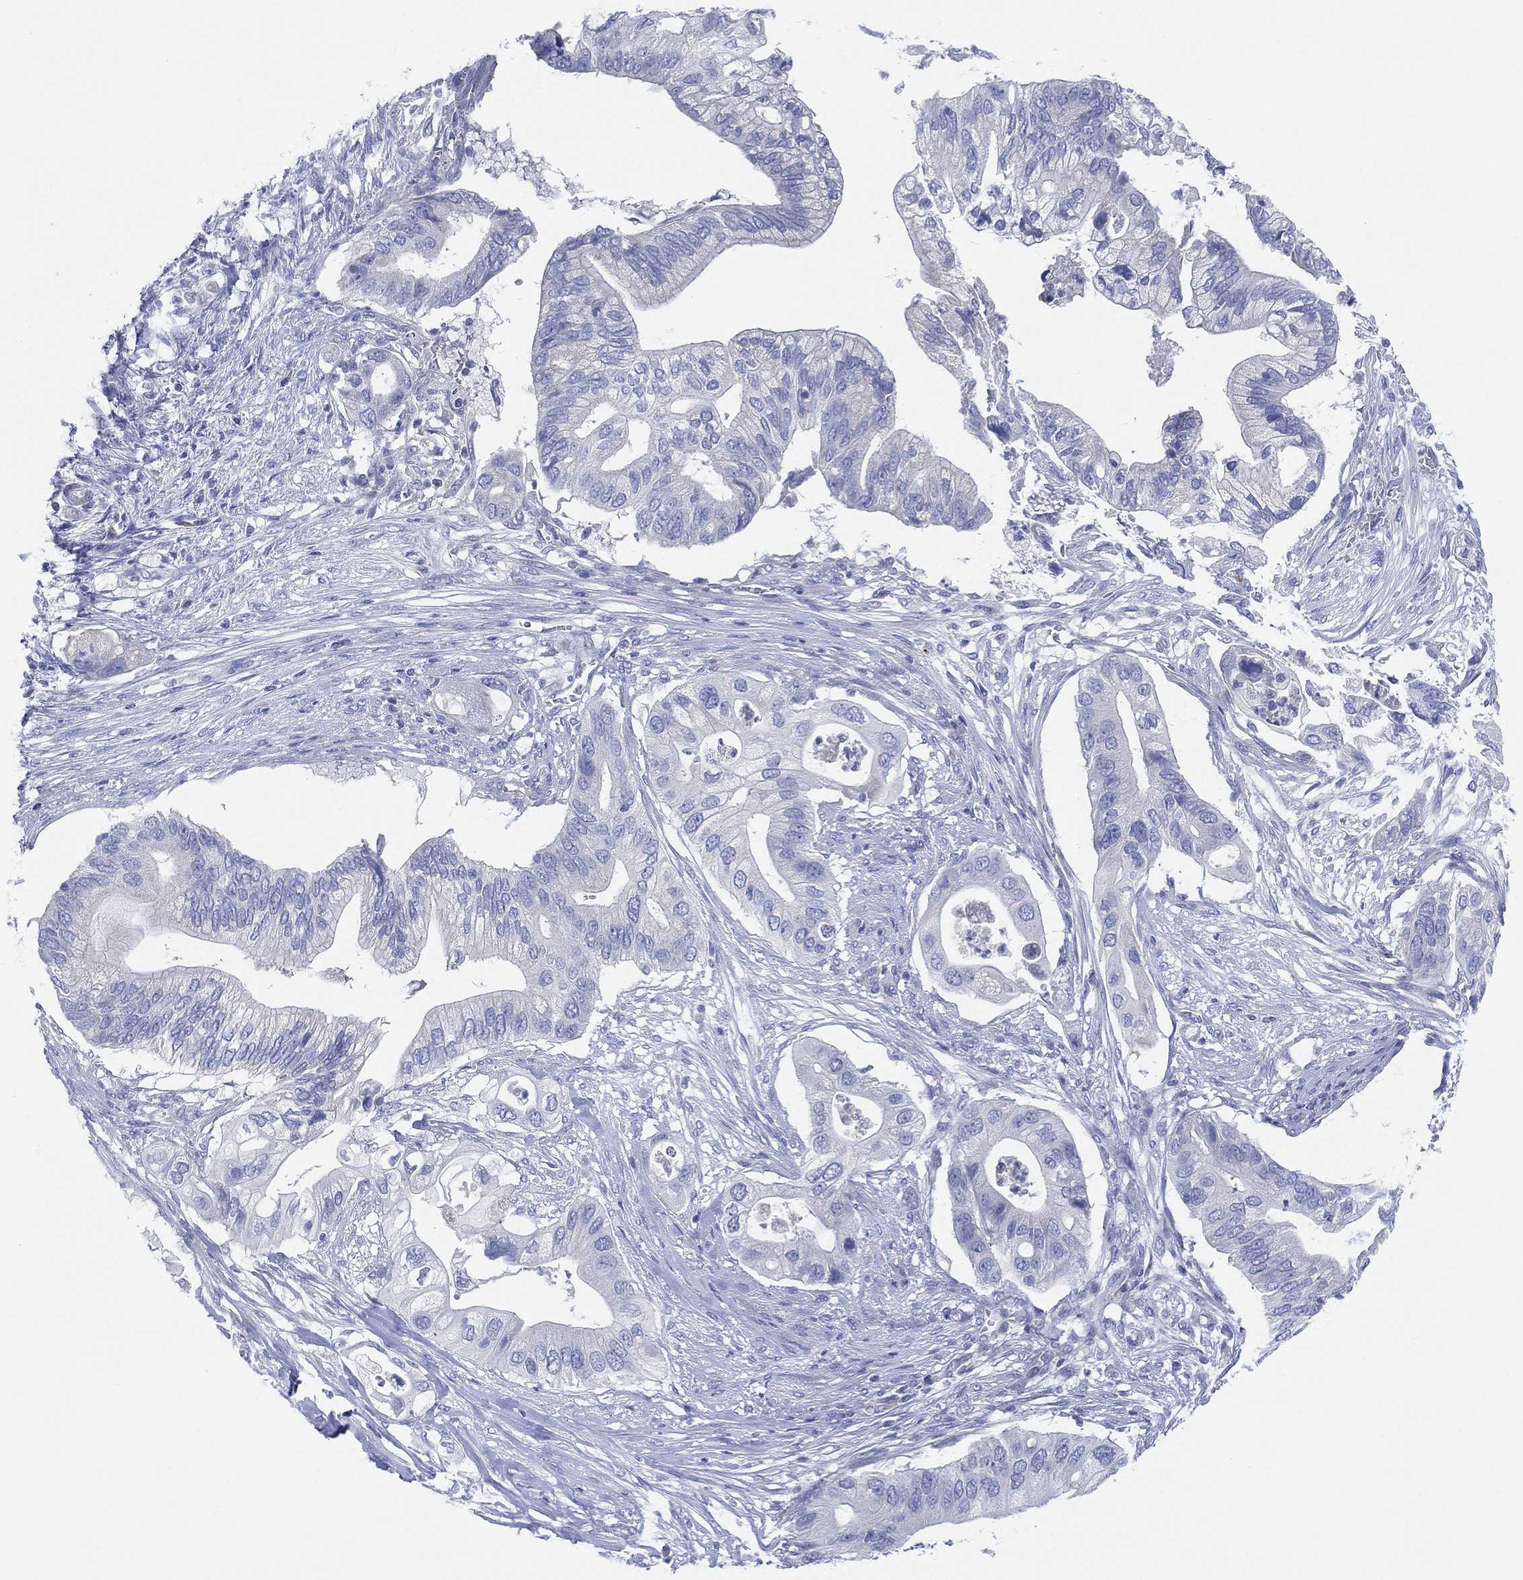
{"staining": {"intensity": "negative", "quantity": "none", "location": "none"}, "tissue": "pancreatic cancer", "cell_type": "Tumor cells", "image_type": "cancer", "snomed": [{"axis": "morphology", "description": "Adenocarcinoma, NOS"}, {"axis": "topography", "description": "Pancreas"}], "caption": "IHC of pancreatic cancer displays no expression in tumor cells. (Brightfield microscopy of DAB immunohistochemistry at high magnification).", "gene": "ADAD2", "patient": {"sex": "female", "age": 72}}